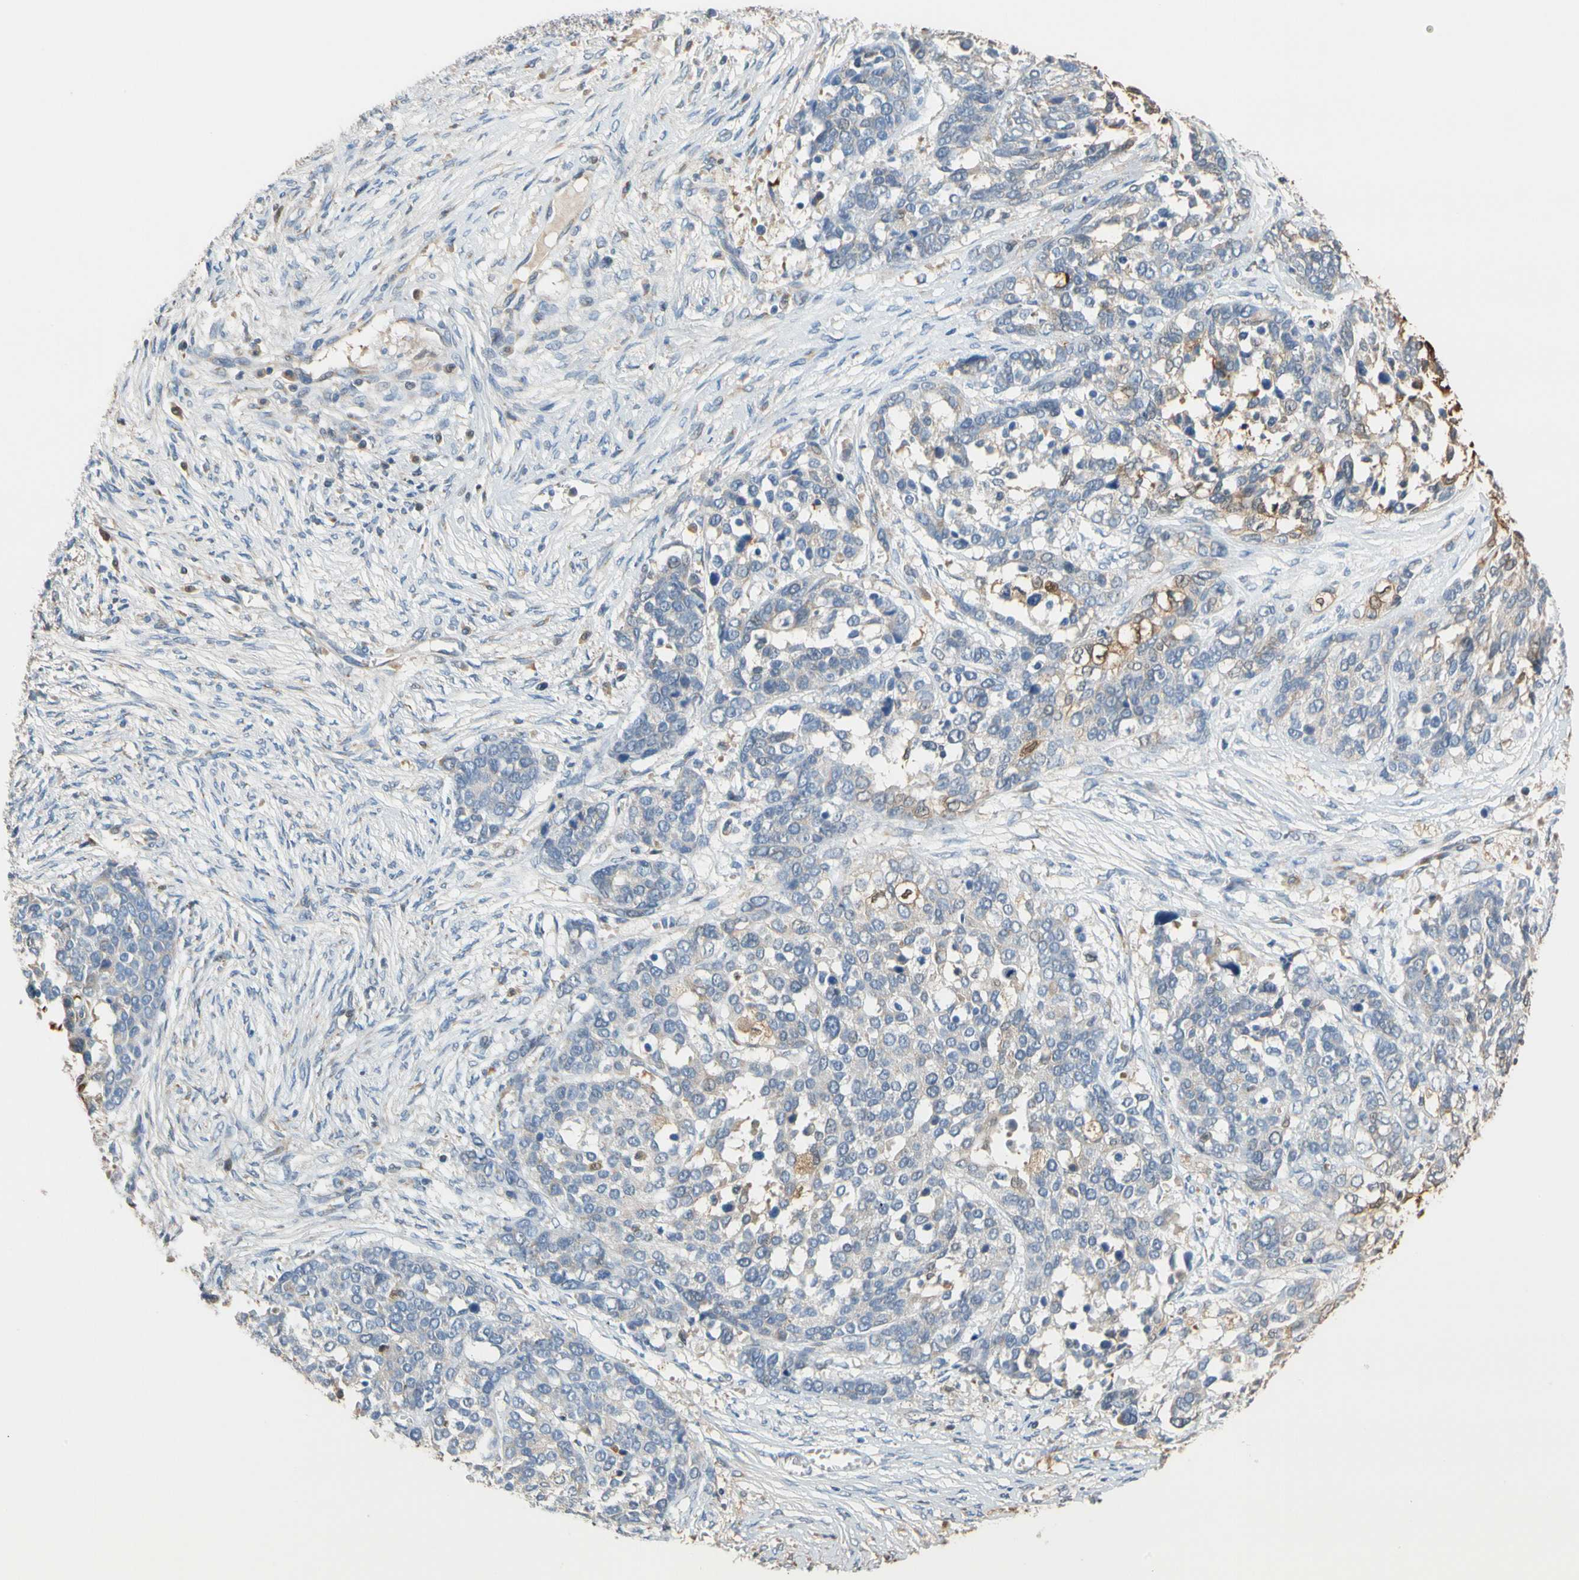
{"staining": {"intensity": "negative", "quantity": "none", "location": "none"}, "tissue": "ovarian cancer", "cell_type": "Tumor cells", "image_type": "cancer", "snomed": [{"axis": "morphology", "description": "Cystadenocarcinoma, serous, NOS"}, {"axis": "topography", "description": "Ovary"}], "caption": "Micrograph shows no significant protein staining in tumor cells of ovarian cancer (serous cystadenocarcinoma).", "gene": "GPSM2", "patient": {"sex": "female", "age": 44}}